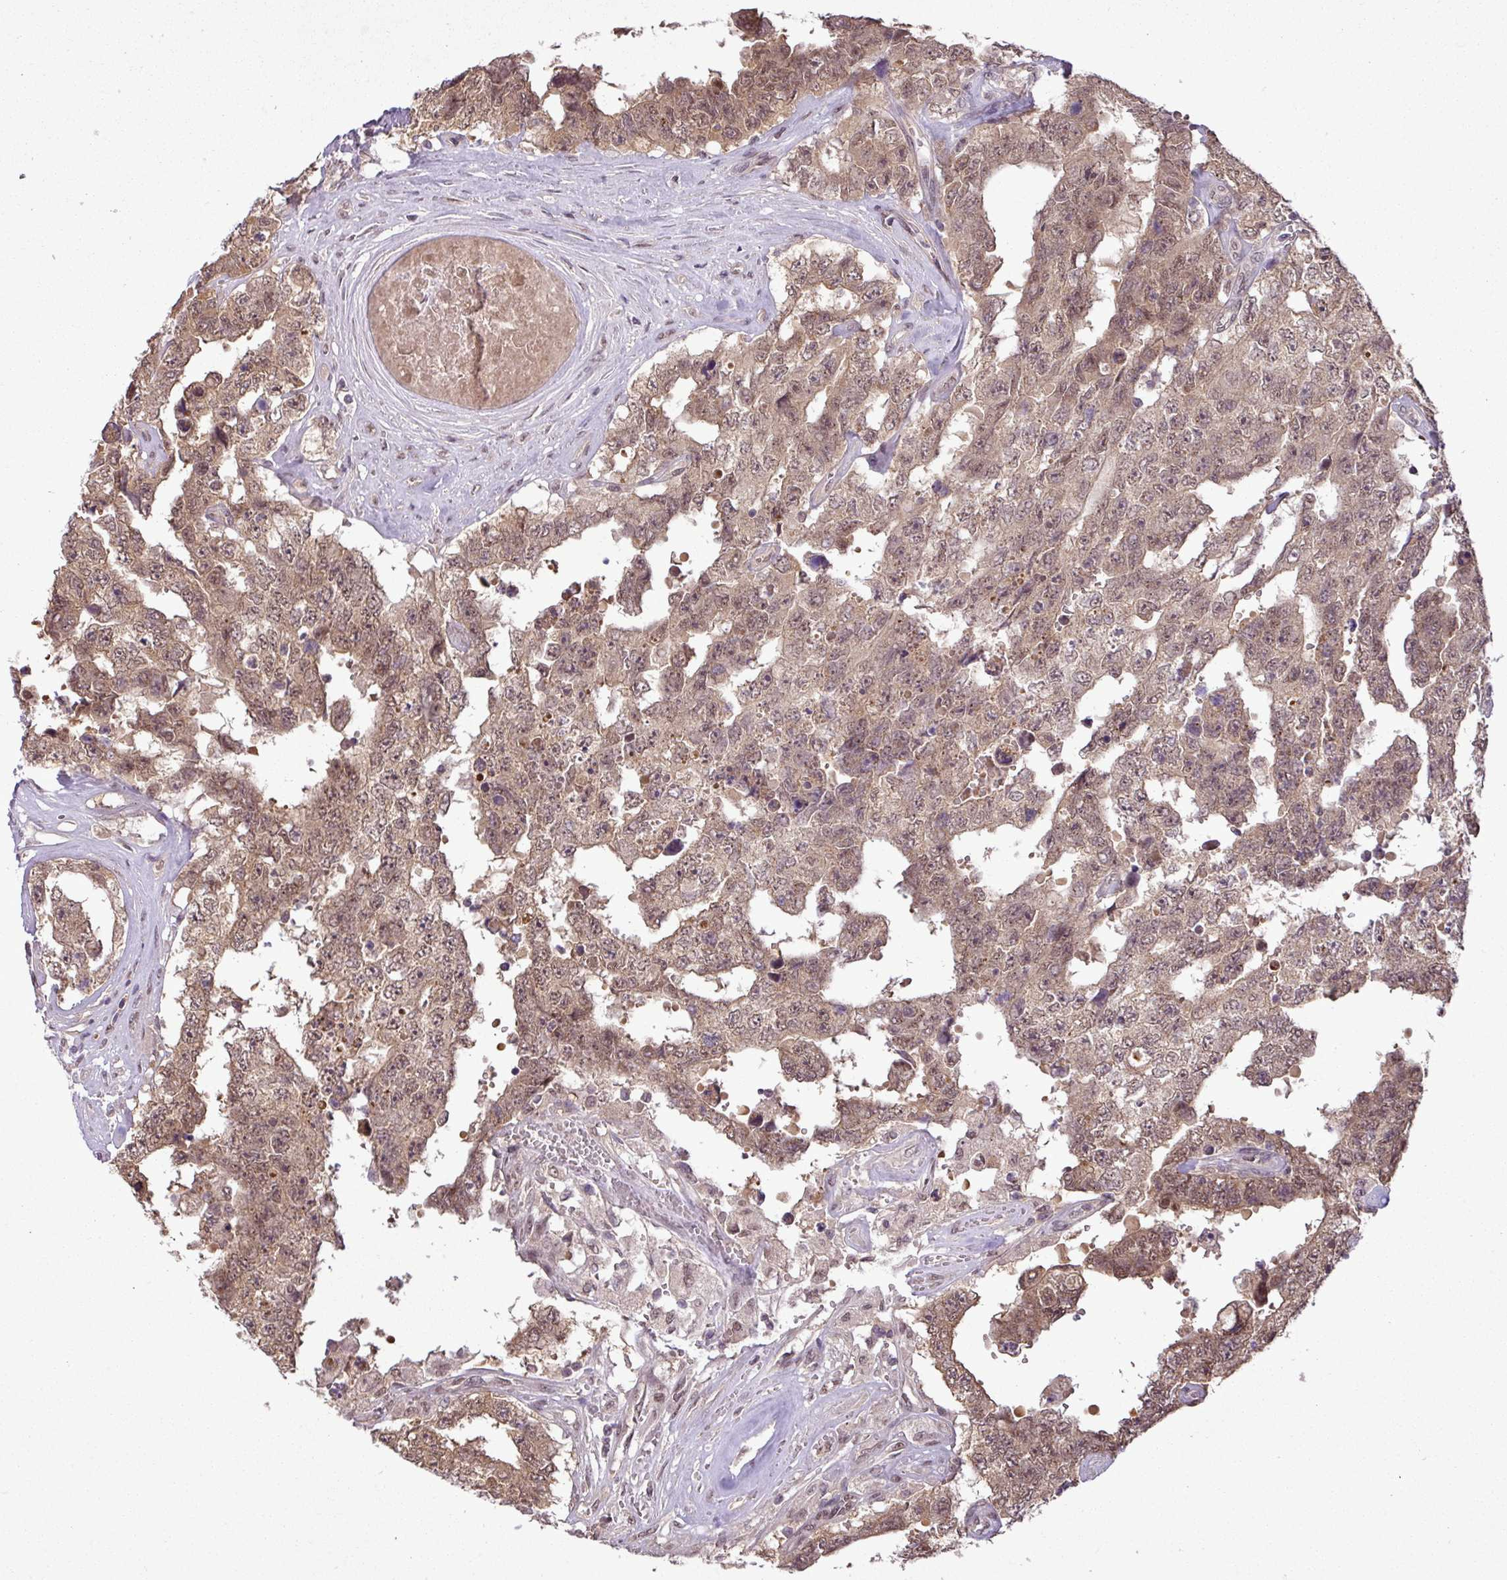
{"staining": {"intensity": "moderate", "quantity": ">75%", "location": "cytoplasmic/membranous,nuclear"}, "tissue": "testis cancer", "cell_type": "Tumor cells", "image_type": "cancer", "snomed": [{"axis": "morphology", "description": "Normal tissue, NOS"}, {"axis": "morphology", "description": "Carcinoma, Embryonal, NOS"}, {"axis": "topography", "description": "Testis"}, {"axis": "topography", "description": "Epididymis"}], "caption": "Human embryonal carcinoma (testis) stained with a brown dye displays moderate cytoplasmic/membranous and nuclear positive positivity in about >75% of tumor cells.", "gene": "MFHAS1", "patient": {"sex": "male", "age": 25}}